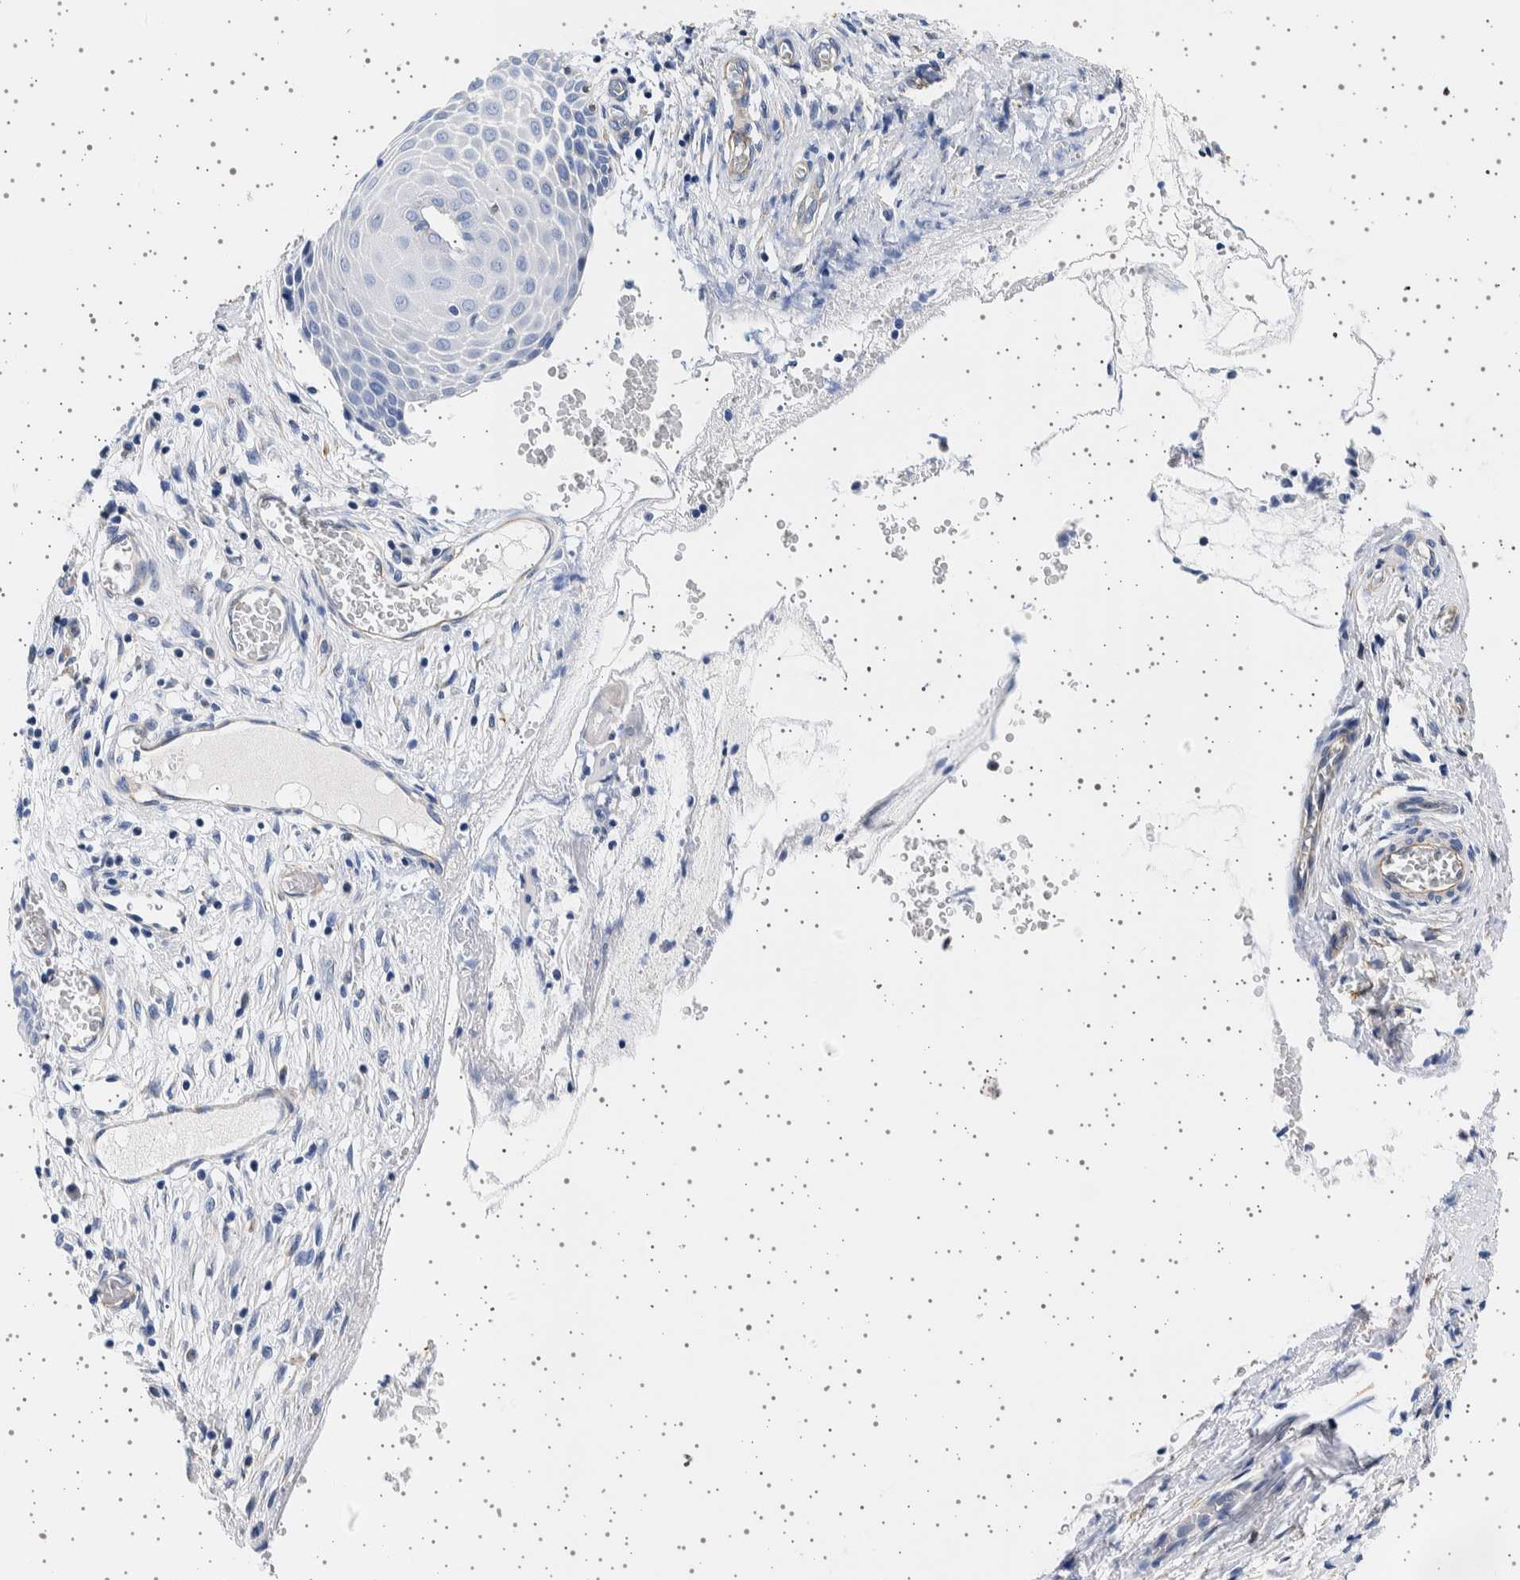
{"staining": {"intensity": "negative", "quantity": "none", "location": "none"}, "tissue": "cervix", "cell_type": "Squamous epithelial cells", "image_type": "normal", "snomed": [{"axis": "morphology", "description": "Normal tissue, NOS"}, {"axis": "topography", "description": "Cervix"}], "caption": "Immunohistochemistry (IHC) of benign human cervix shows no expression in squamous epithelial cells. (Brightfield microscopy of DAB (3,3'-diaminobenzidine) immunohistochemistry at high magnification).", "gene": "SEPTIN4", "patient": {"sex": "female", "age": 55}}